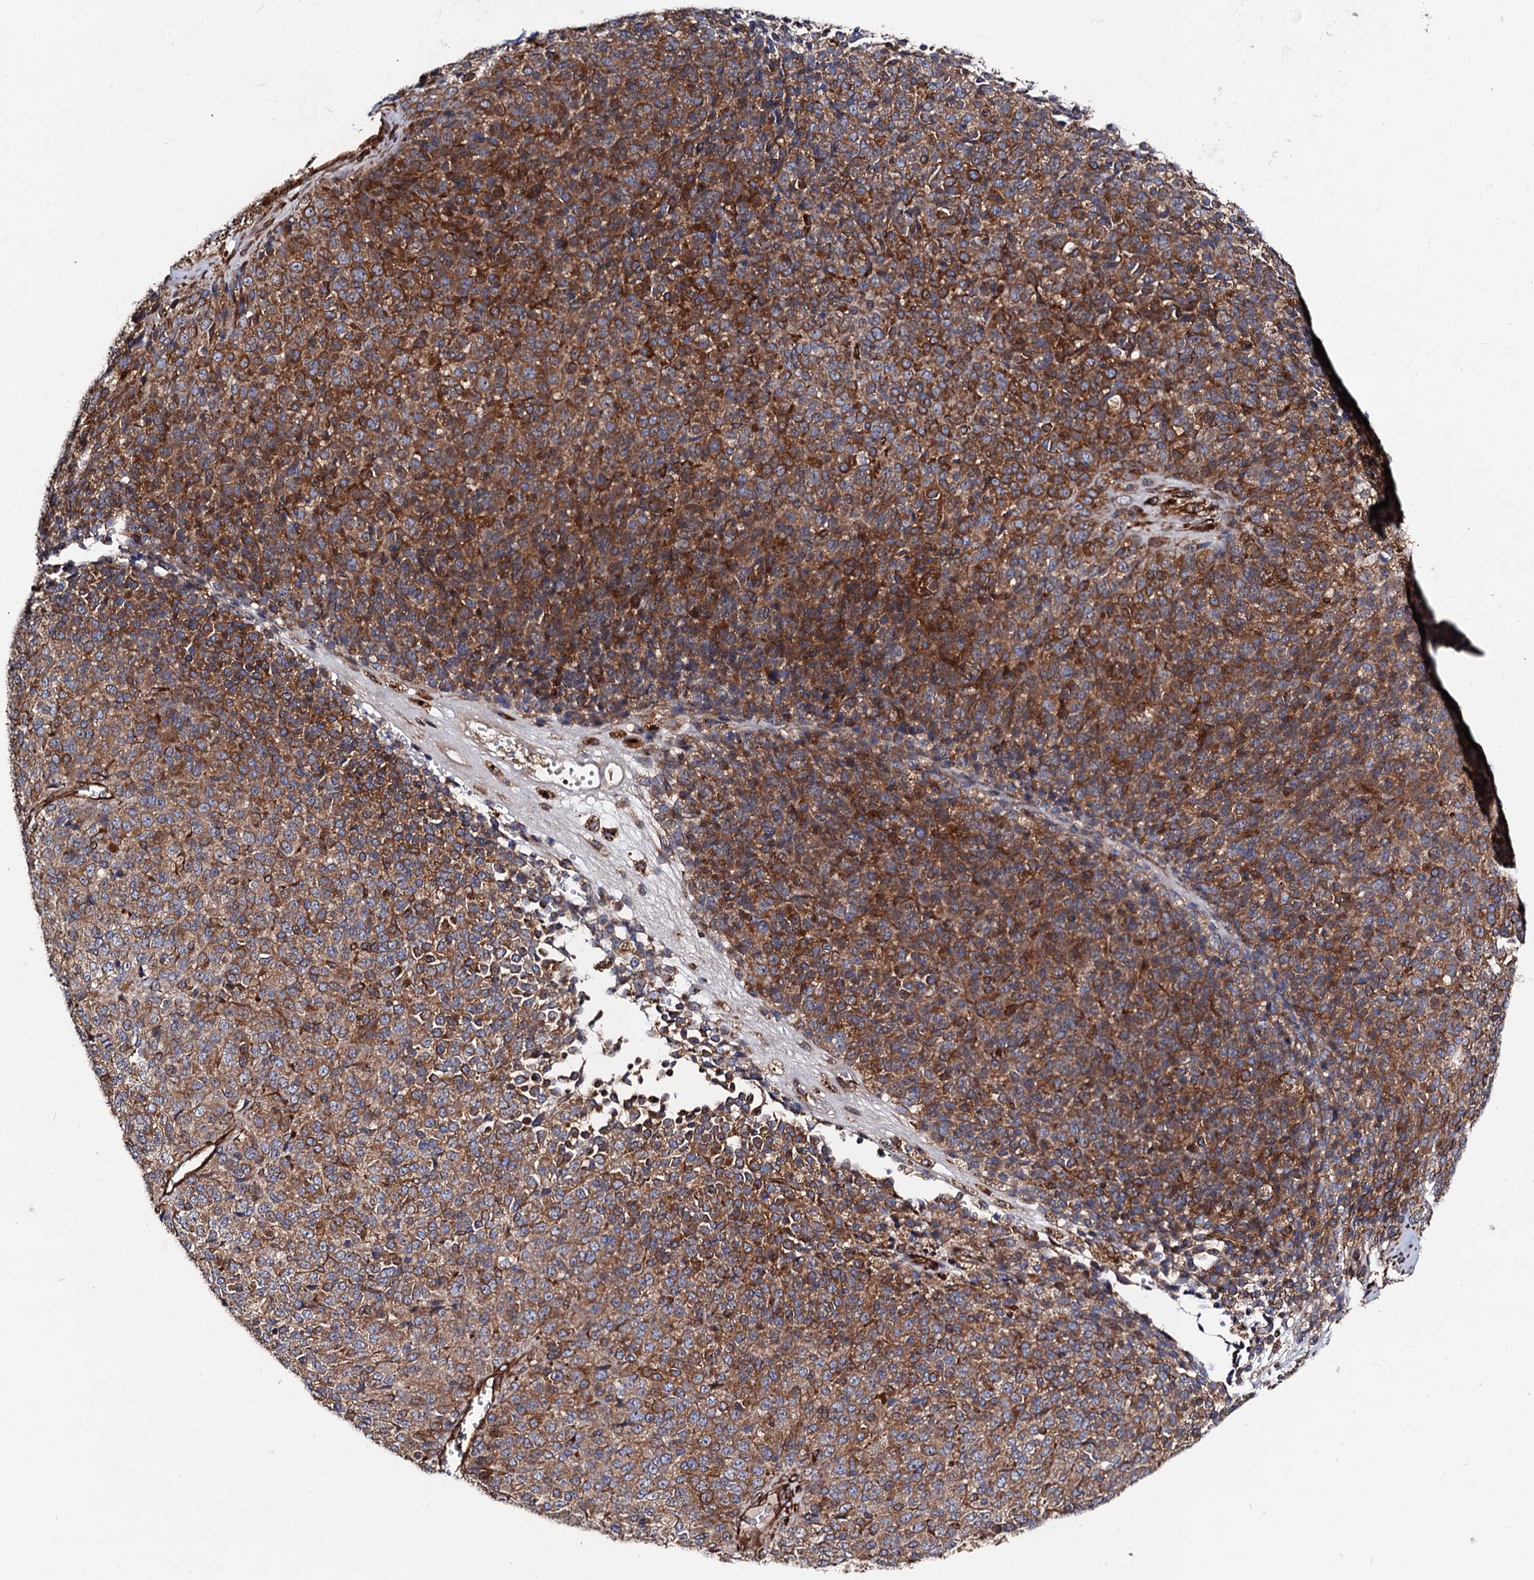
{"staining": {"intensity": "moderate", "quantity": ">75%", "location": "cytoplasmic/membranous"}, "tissue": "melanoma", "cell_type": "Tumor cells", "image_type": "cancer", "snomed": [{"axis": "morphology", "description": "Malignant melanoma, Metastatic site"}, {"axis": "topography", "description": "Brain"}], "caption": "A medium amount of moderate cytoplasmic/membranous staining is appreciated in approximately >75% of tumor cells in malignant melanoma (metastatic site) tissue.", "gene": "CIP2A", "patient": {"sex": "female", "age": 56}}